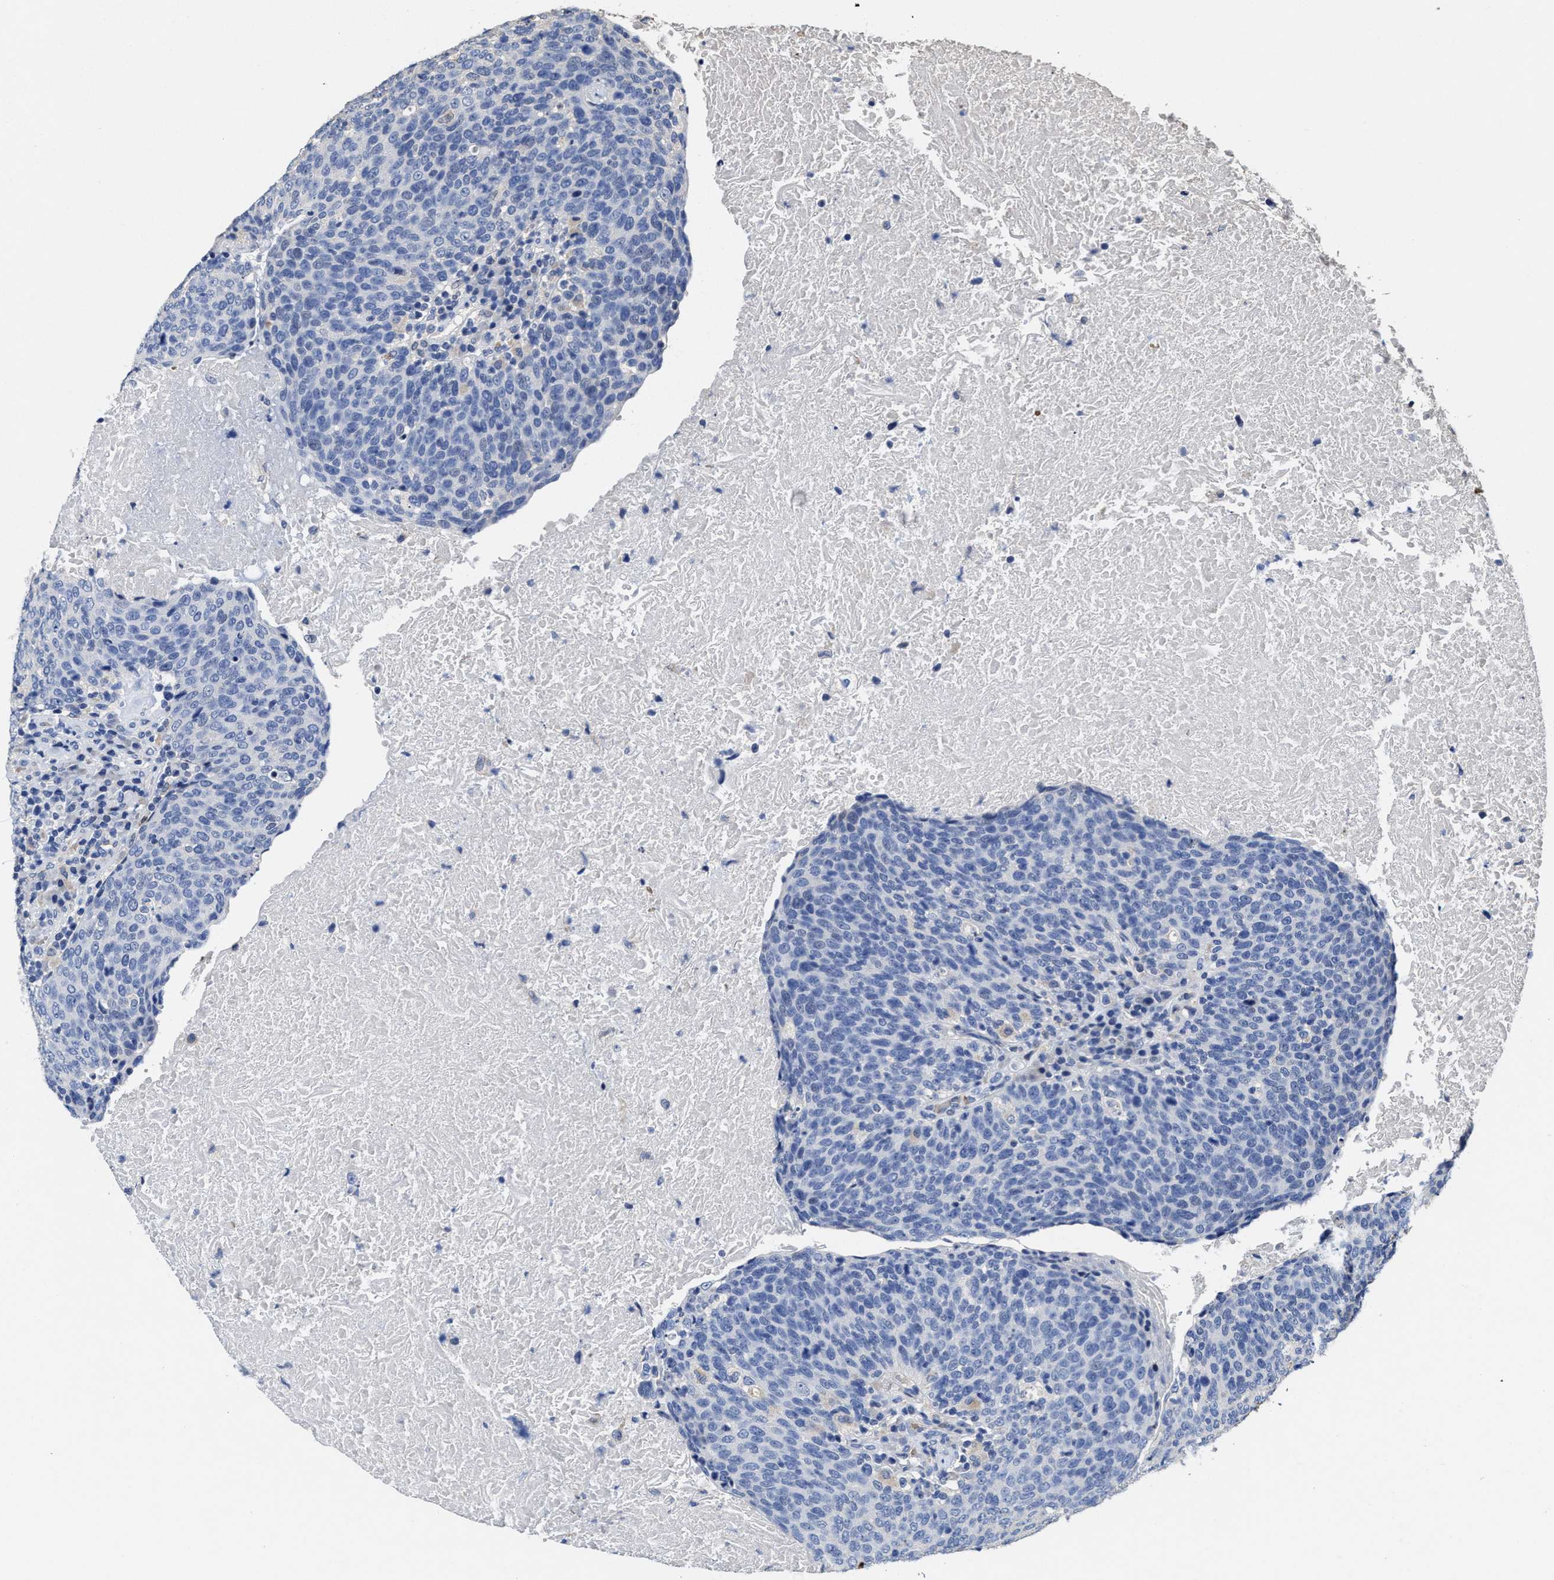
{"staining": {"intensity": "negative", "quantity": "none", "location": "none"}, "tissue": "head and neck cancer", "cell_type": "Tumor cells", "image_type": "cancer", "snomed": [{"axis": "morphology", "description": "Squamous cell carcinoma, NOS"}, {"axis": "morphology", "description": "Squamous cell carcinoma, metastatic, NOS"}, {"axis": "topography", "description": "Lymph node"}, {"axis": "topography", "description": "Head-Neck"}], "caption": "Immunohistochemistry photomicrograph of neoplastic tissue: human head and neck cancer (metastatic squamous cell carcinoma) stained with DAB (3,3'-diaminobenzidine) shows no significant protein expression in tumor cells.", "gene": "ZFAT", "patient": {"sex": "male", "age": 62}}